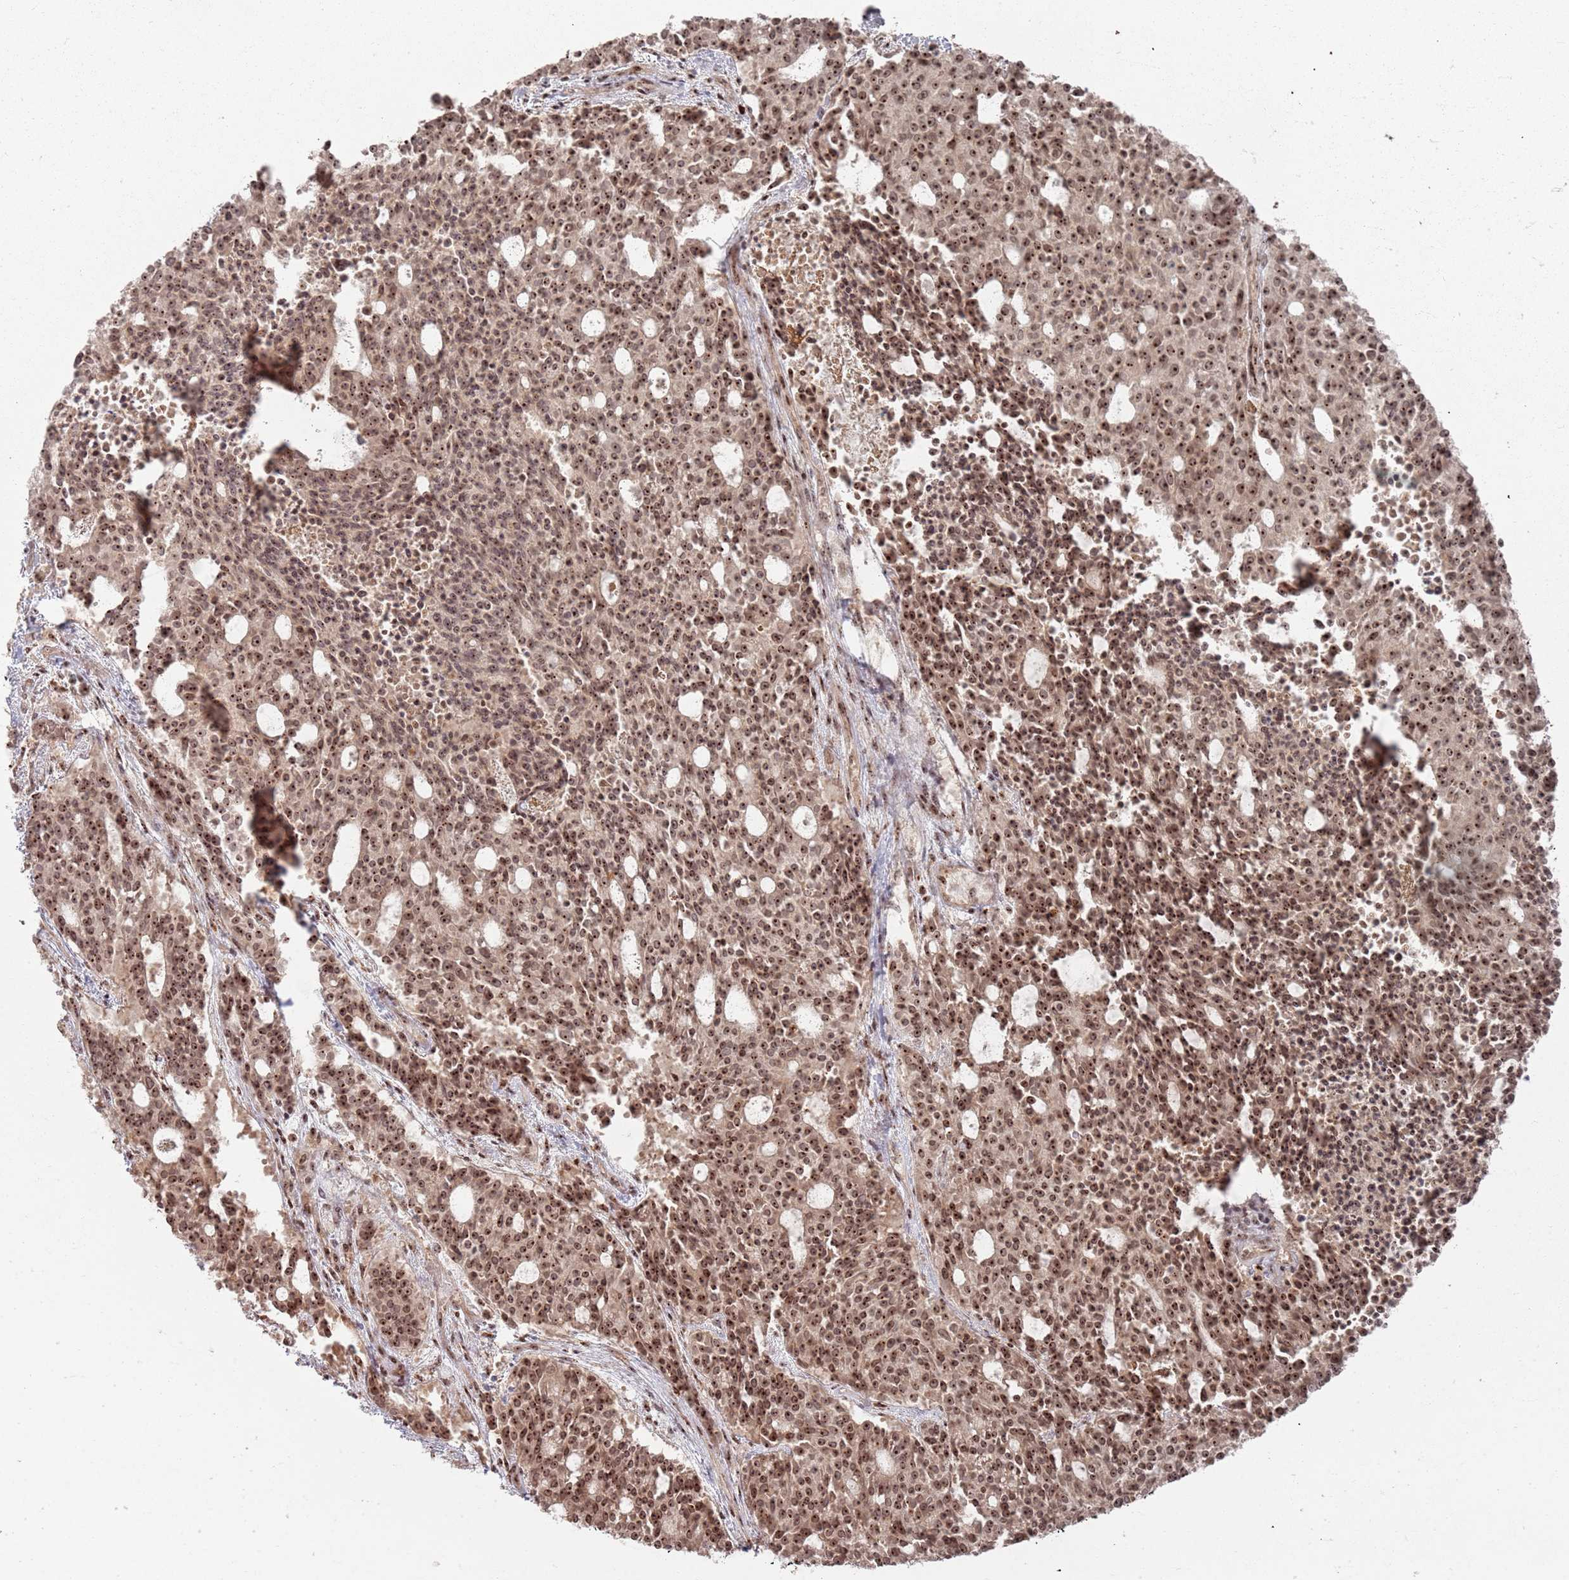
{"staining": {"intensity": "moderate", "quantity": ">75%", "location": "nuclear"}, "tissue": "carcinoid", "cell_type": "Tumor cells", "image_type": "cancer", "snomed": [{"axis": "morphology", "description": "Carcinoid, malignant, NOS"}, {"axis": "topography", "description": "Pancreas"}], "caption": "IHC image of human malignant carcinoid stained for a protein (brown), which reveals medium levels of moderate nuclear staining in approximately >75% of tumor cells.", "gene": "UTP11", "patient": {"sex": "female", "age": 54}}